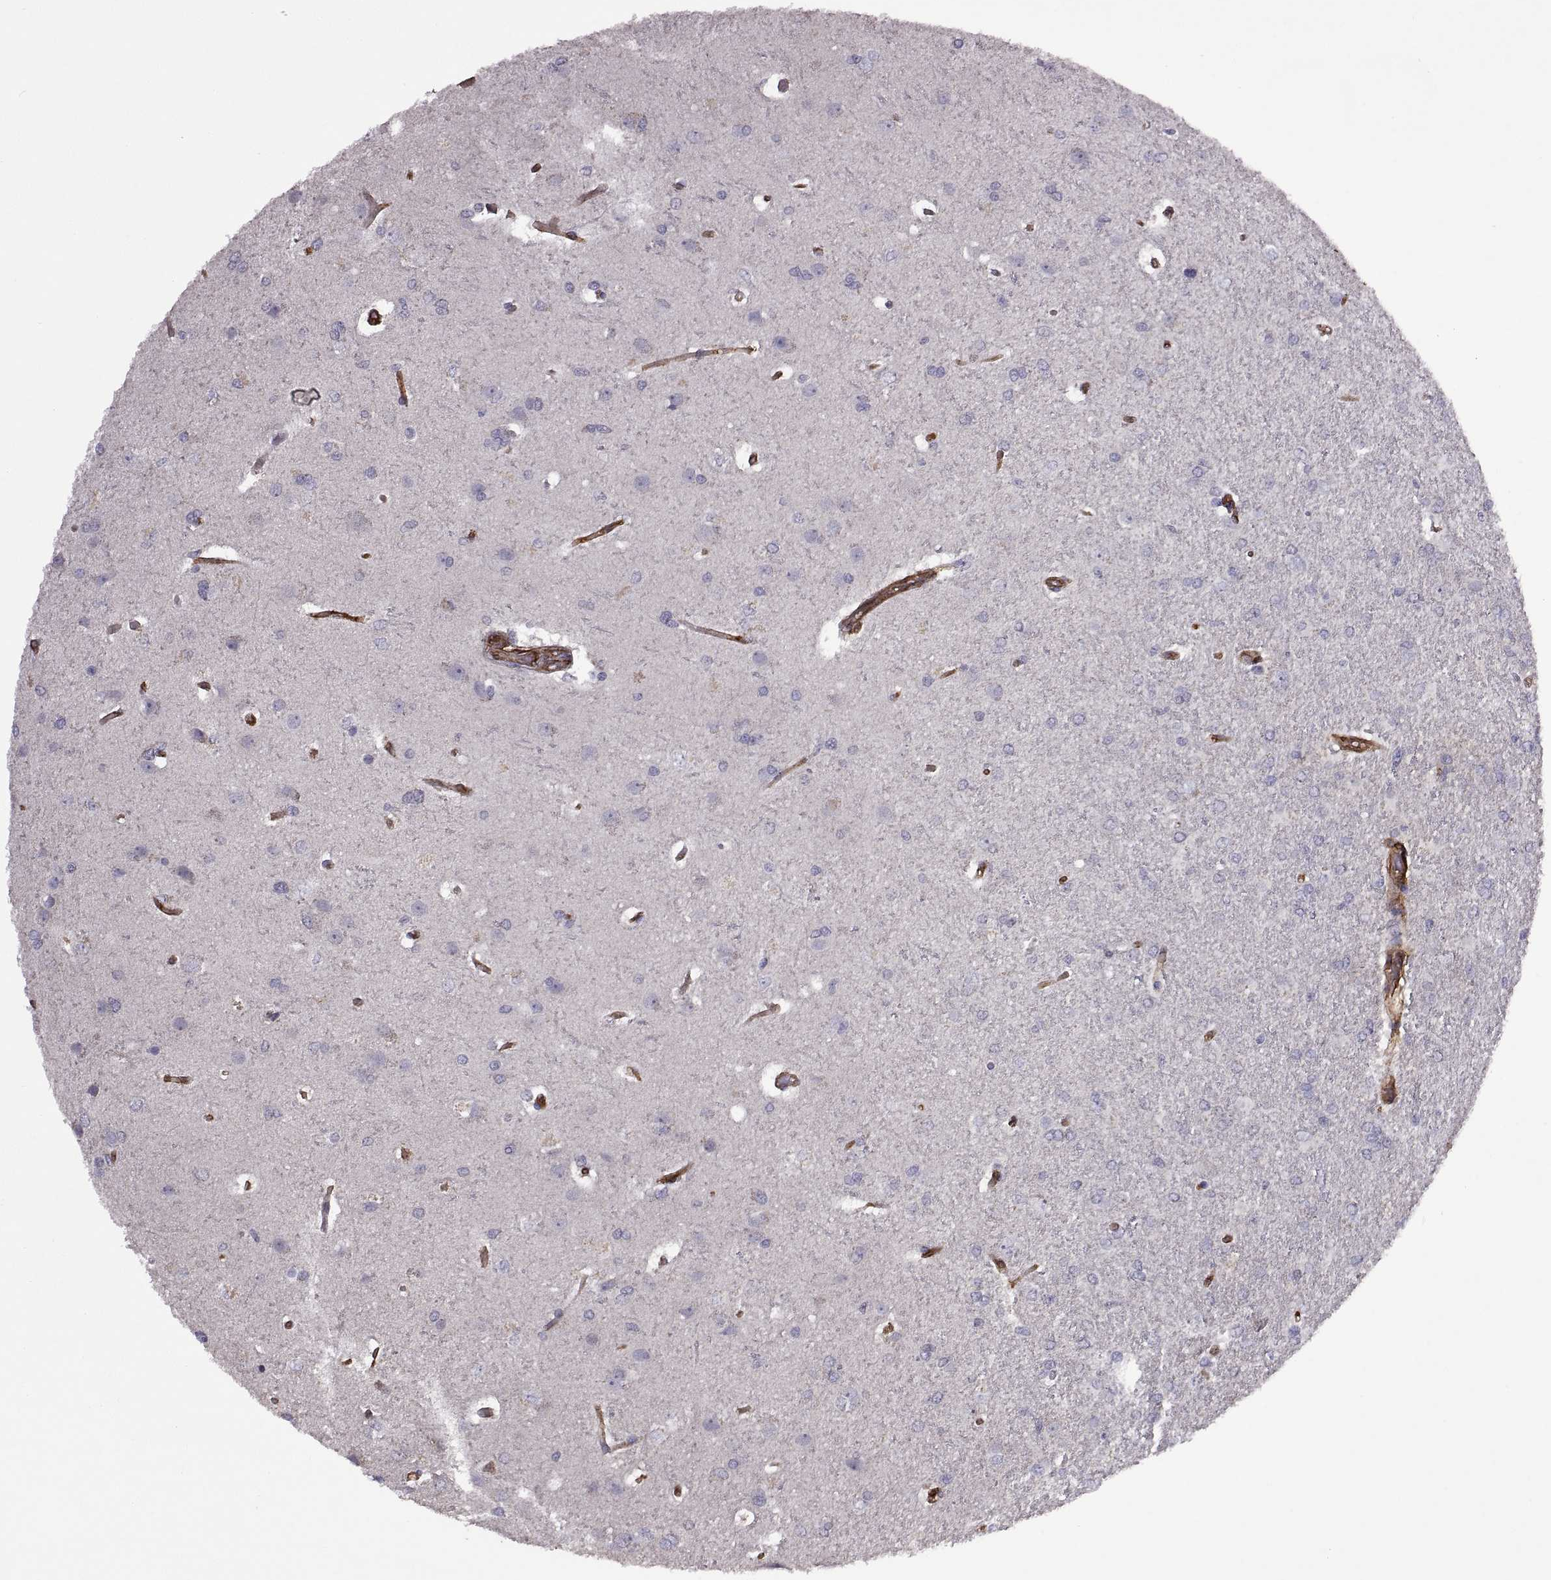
{"staining": {"intensity": "negative", "quantity": "none", "location": "none"}, "tissue": "glioma", "cell_type": "Tumor cells", "image_type": "cancer", "snomed": [{"axis": "morphology", "description": "Glioma, malignant, High grade"}, {"axis": "topography", "description": "Brain"}], "caption": "This photomicrograph is of malignant high-grade glioma stained with immunohistochemistry (IHC) to label a protein in brown with the nuclei are counter-stained blue. There is no positivity in tumor cells.", "gene": "S100A10", "patient": {"sex": "male", "age": 68}}